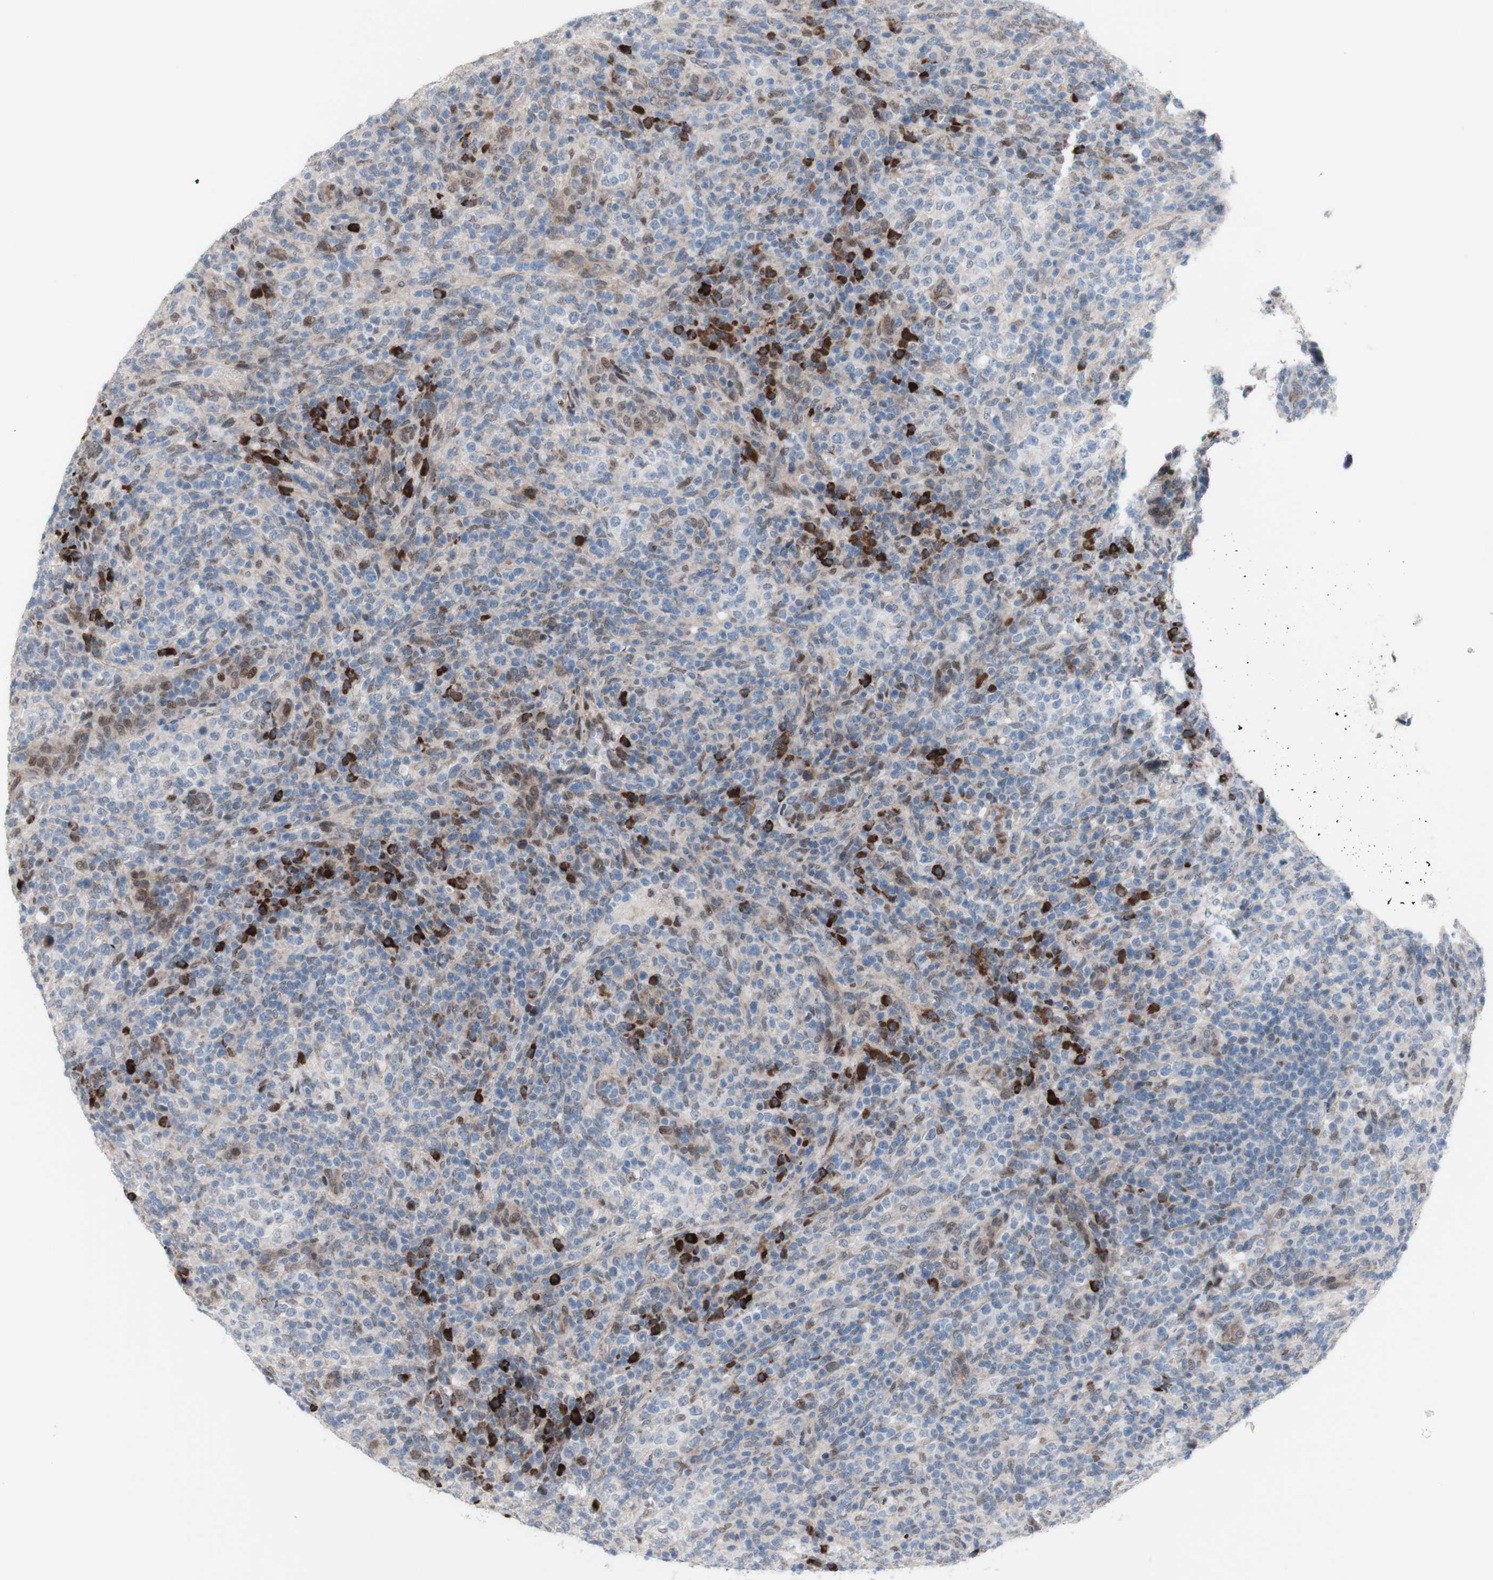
{"staining": {"intensity": "negative", "quantity": "none", "location": "none"}, "tissue": "lymphoma", "cell_type": "Tumor cells", "image_type": "cancer", "snomed": [{"axis": "morphology", "description": "Malignant lymphoma, non-Hodgkin's type, High grade"}, {"axis": "topography", "description": "Lymph node"}], "caption": "A micrograph of human lymphoma is negative for staining in tumor cells.", "gene": "PHTF2", "patient": {"sex": "female", "age": 76}}